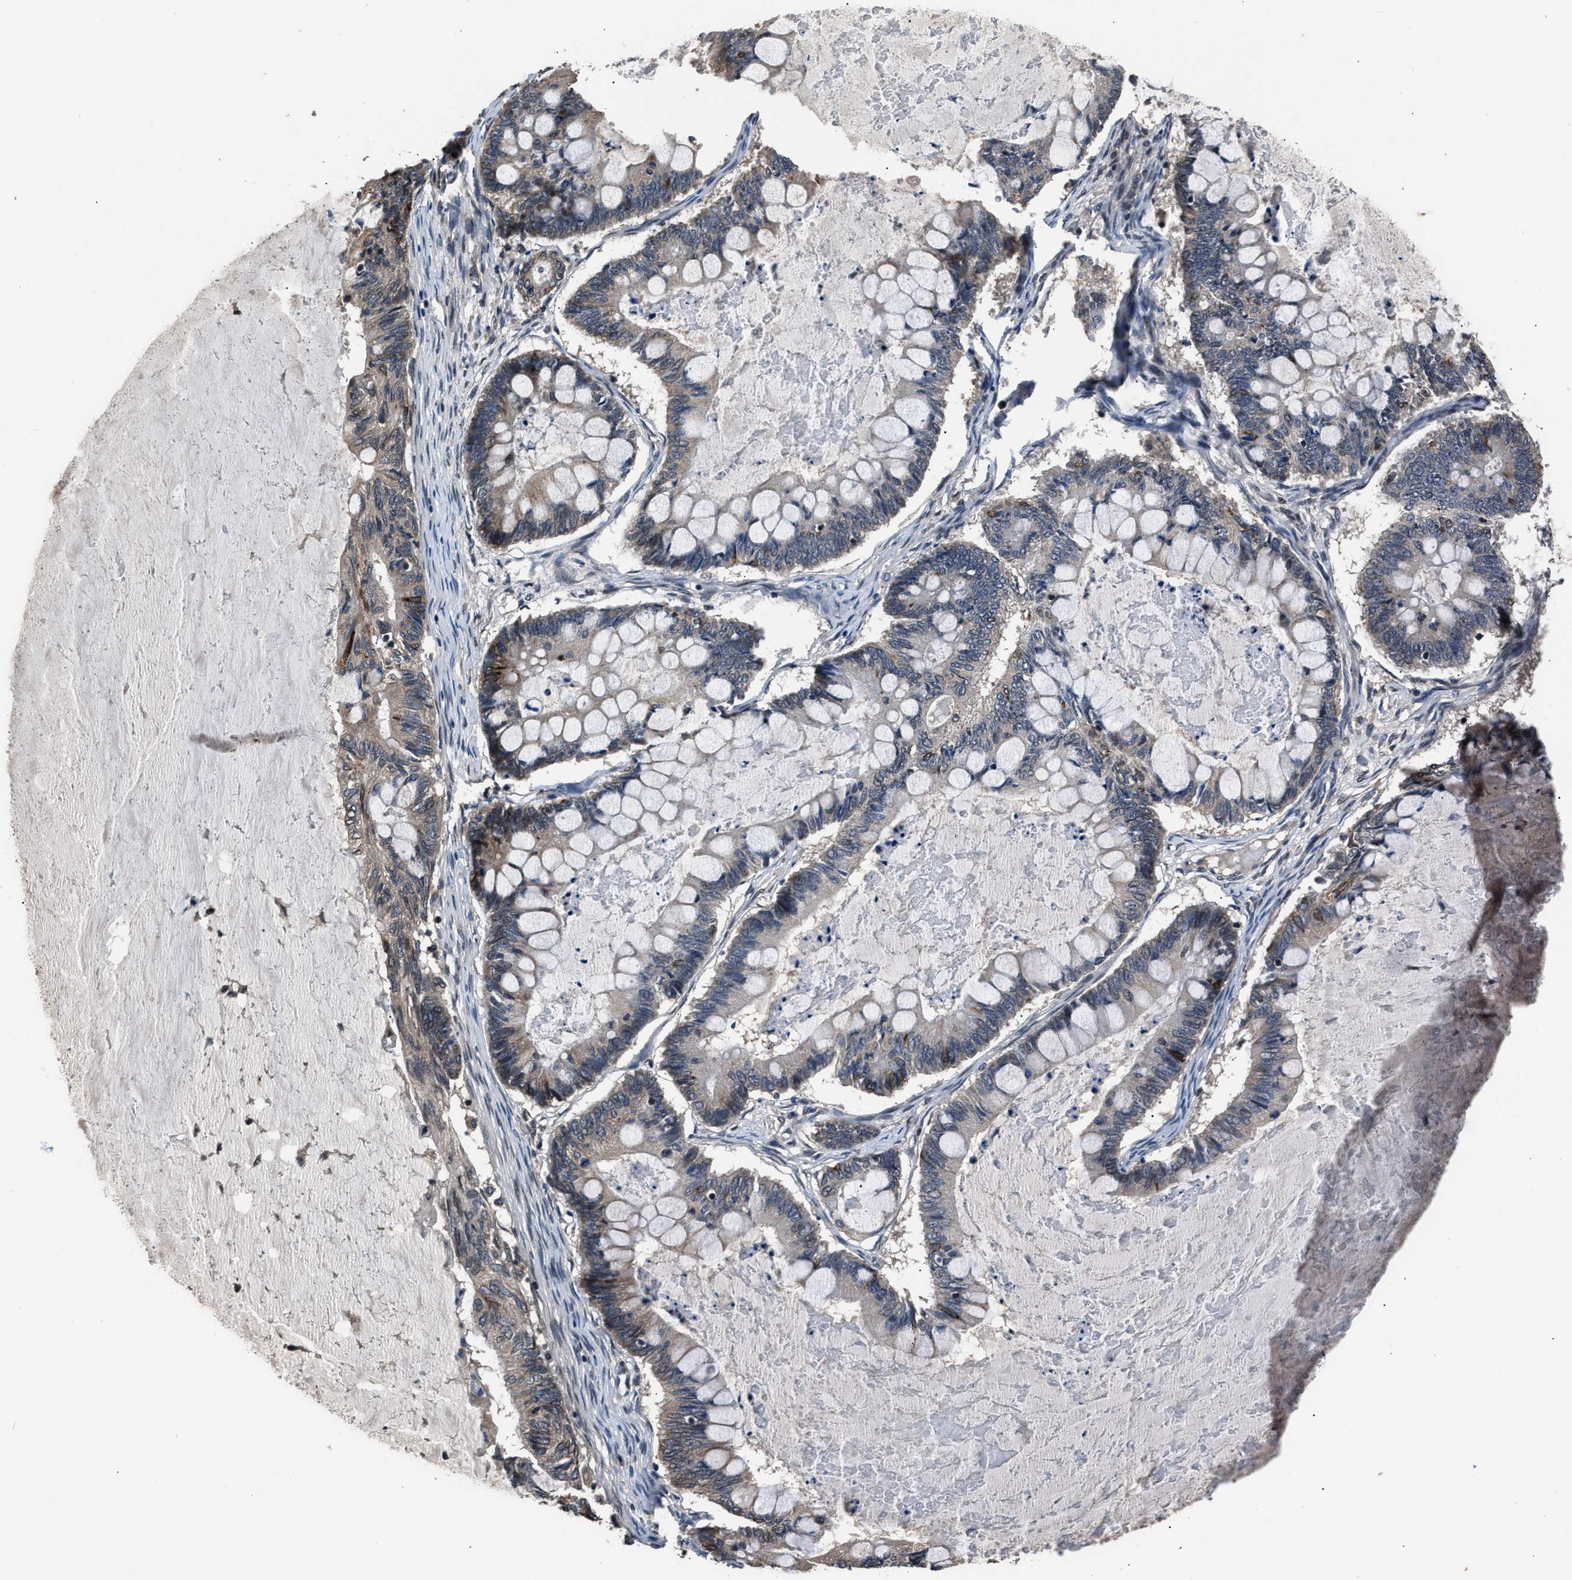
{"staining": {"intensity": "weak", "quantity": "25%-75%", "location": "cytoplasmic/membranous"}, "tissue": "ovarian cancer", "cell_type": "Tumor cells", "image_type": "cancer", "snomed": [{"axis": "morphology", "description": "Cystadenocarcinoma, mucinous, NOS"}, {"axis": "topography", "description": "Ovary"}], "caption": "Immunohistochemical staining of human ovarian mucinous cystadenocarcinoma shows low levels of weak cytoplasmic/membranous expression in approximately 25%-75% of tumor cells.", "gene": "TNRC18", "patient": {"sex": "female", "age": 61}}